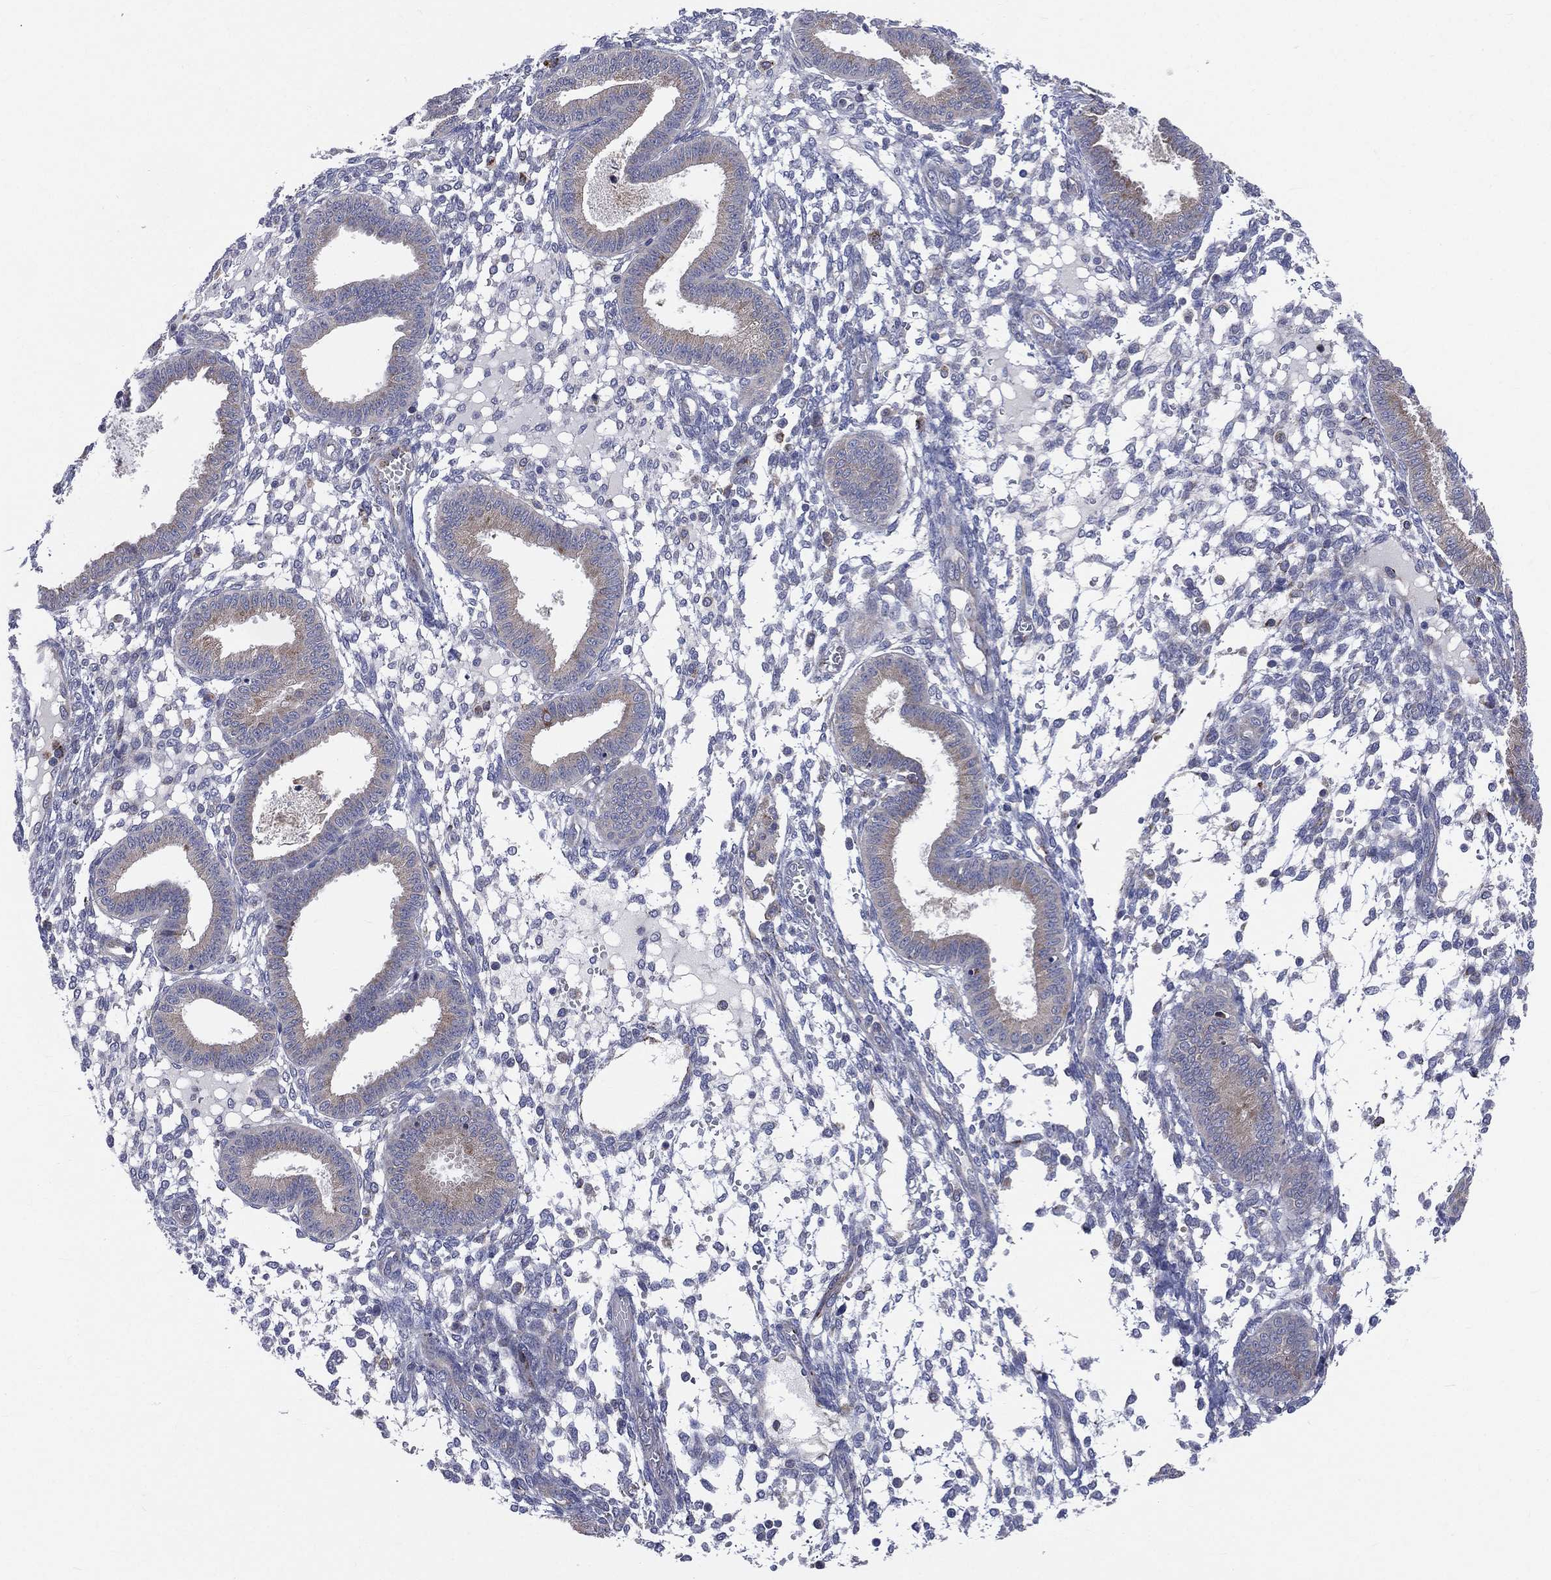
{"staining": {"intensity": "negative", "quantity": "none", "location": "none"}, "tissue": "endometrium", "cell_type": "Cells in endometrial stroma", "image_type": "normal", "snomed": [{"axis": "morphology", "description": "Normal tissue, NOS"}, {"axis": "topography", "description": "Endometrium"}], "caption": "A high-resolution micrograph shows IHC staining of normal endometrium, which reveals no significant expression in cells in endometrial stroma.", "gene": "CCDC159", "patient": {"sex": "female", "age": 43}}